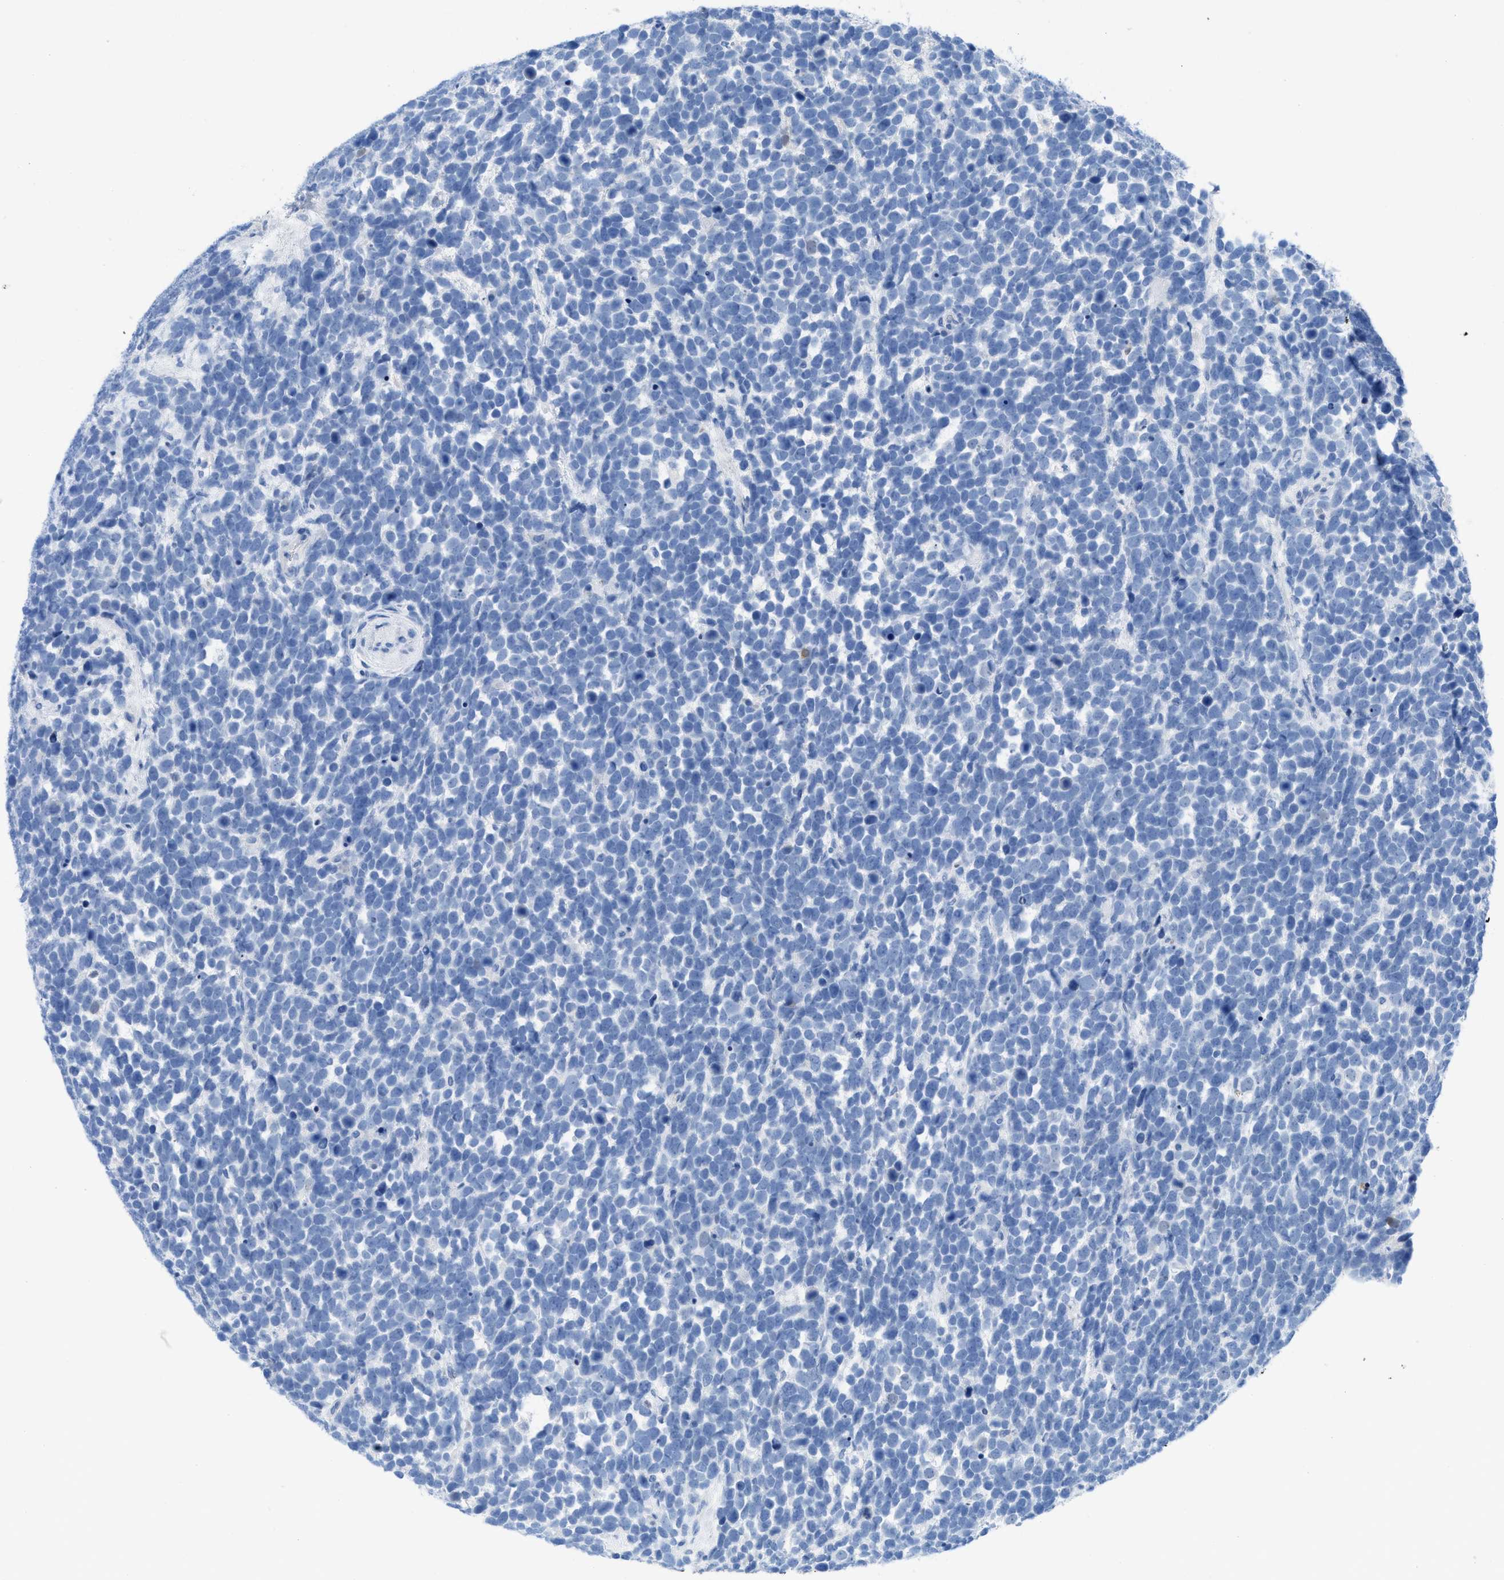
{"staining": {"intensity": "negative", "quantity": "none", "location": "none"}, "tissue": "urothelial cancer", "cell_type": "Tumor cells", "image_type": "cancer", "snomed": [{"axis": "morphology", "description": "Urothelial carcinoma, High grade"}, {"axis": "topography", "description": "Urinary bladder"}], "caption": "IHC histopathology image of neoplastic tissue: urothelial cancer stained with DAB shows no significant protein expression in tumor cells. (DAB IHC with hematoxylin counter stain).", "gene": "TCL1A", "patient": {"sex": "female", "age": 82}}